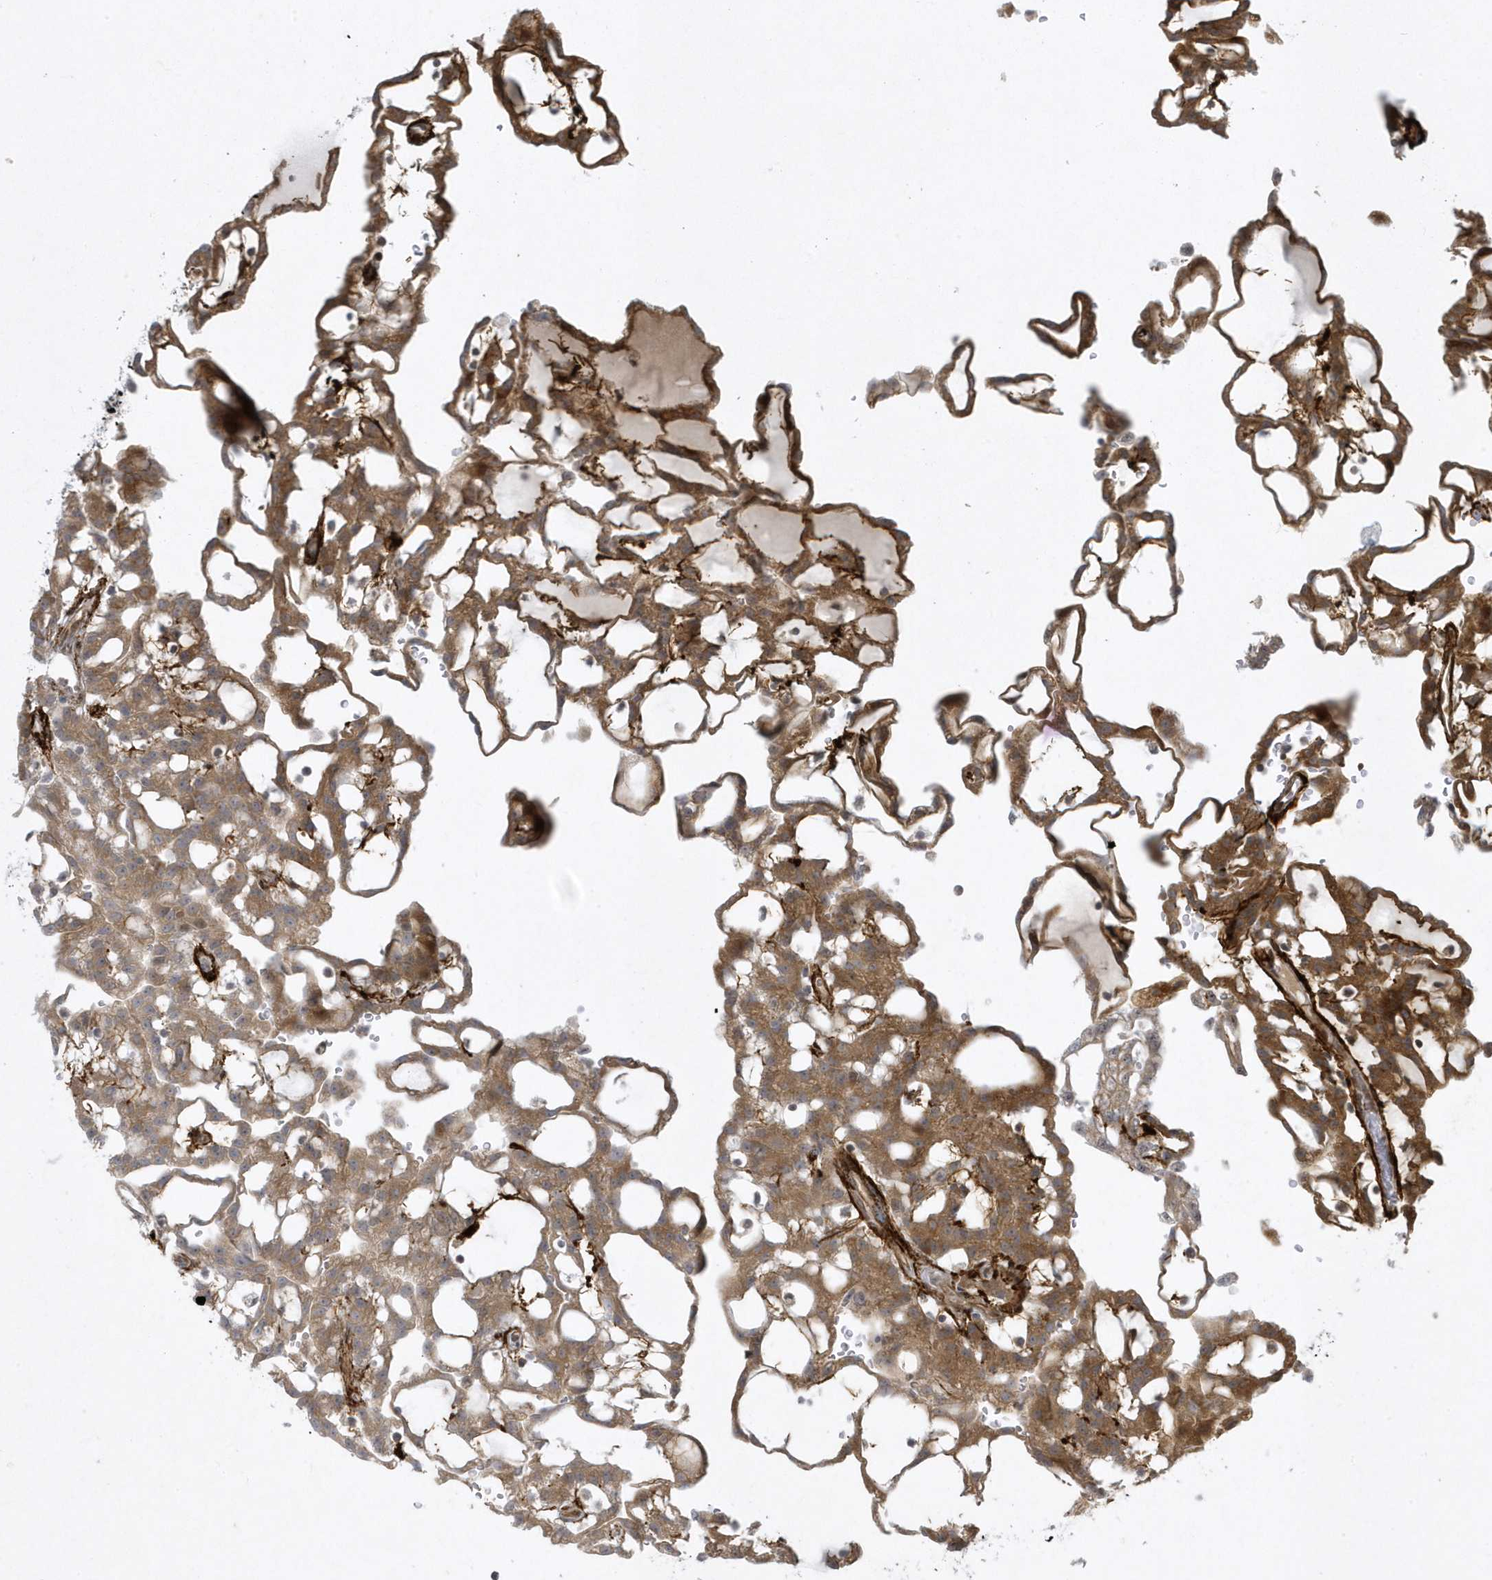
{"staining": {"intensity": "moderate", "quantity": ">75%", "location": "cytoplasmic/membranous"}, "tissue": "renal cancer", "cell_type": "Tumor cells", "image_type": "cancer", "snomed": [{"axis": "morphology", "description": "Adenocarcinoma, NOS"}, {"axis": "topography", "description": "Kidney"}], "caption": "Human renal cancer (adenocarcinoma) stained with a brown dye exhibits moderate cytoplasmic/membranous positive positivity in approximately >75% of tumor cells.", "gene": "MASP2", "patient": {"sex": "male", "age": 63}}